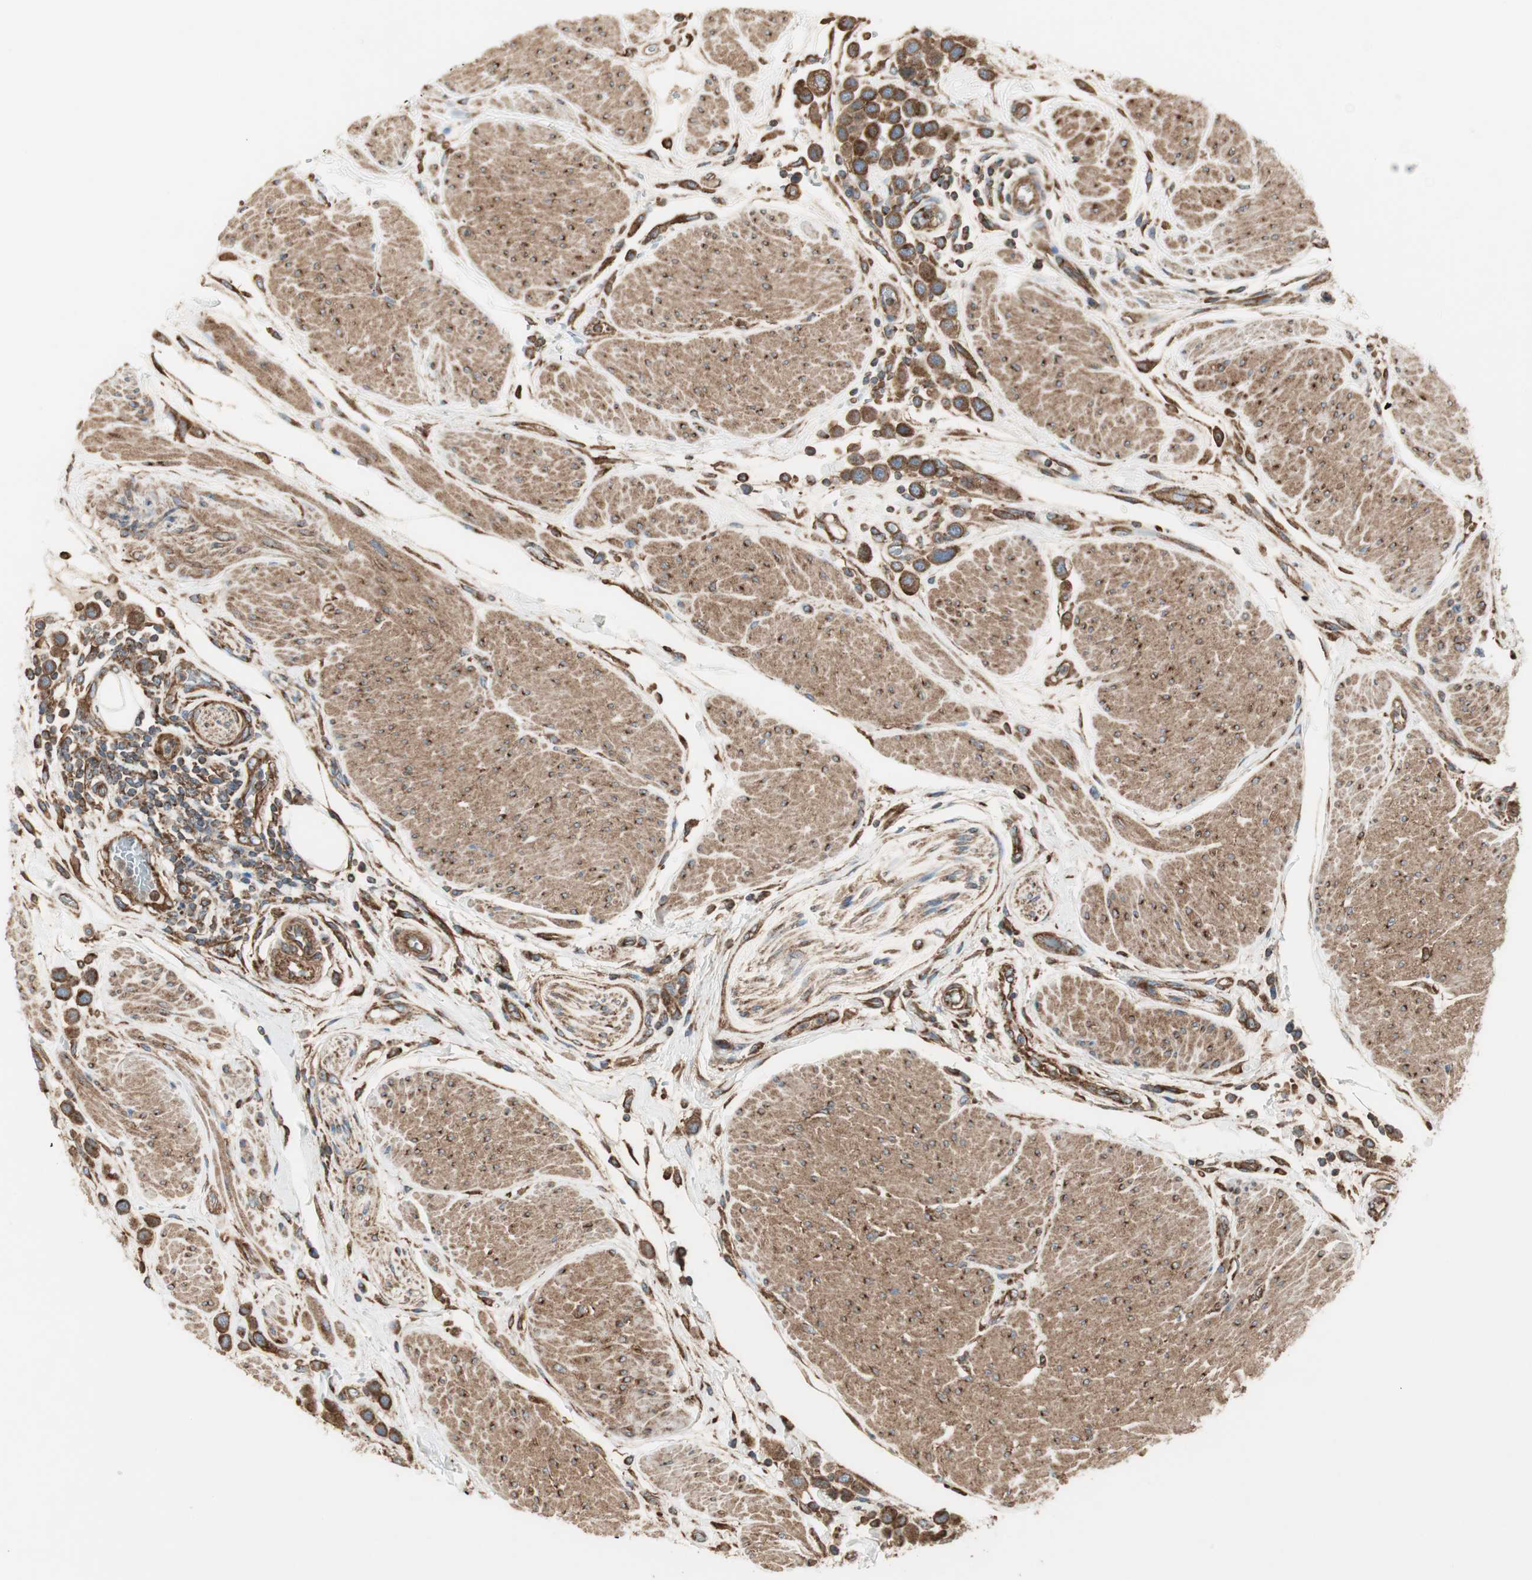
{"staining": {"intensity": "strong", "quantity": ">75%", "location": "cytoplasmic/membranous"}, "tissue": "urothelial cancer", "cell_type": "Tumor cells", "image_type": "cancer", "snomed": [{"axis": "morphology", "description": "Urothelial carcinoma, High grade"}, {"axis": "topography", "description": "Urinary bladder"}], "caption": "IHC of urothelial cancer displays high levels of strong cytoplasmic/membranous expression in about >75% of tumor cells.", "gene": "H6PD", "patient": {"sex": "male", "age": 50}}